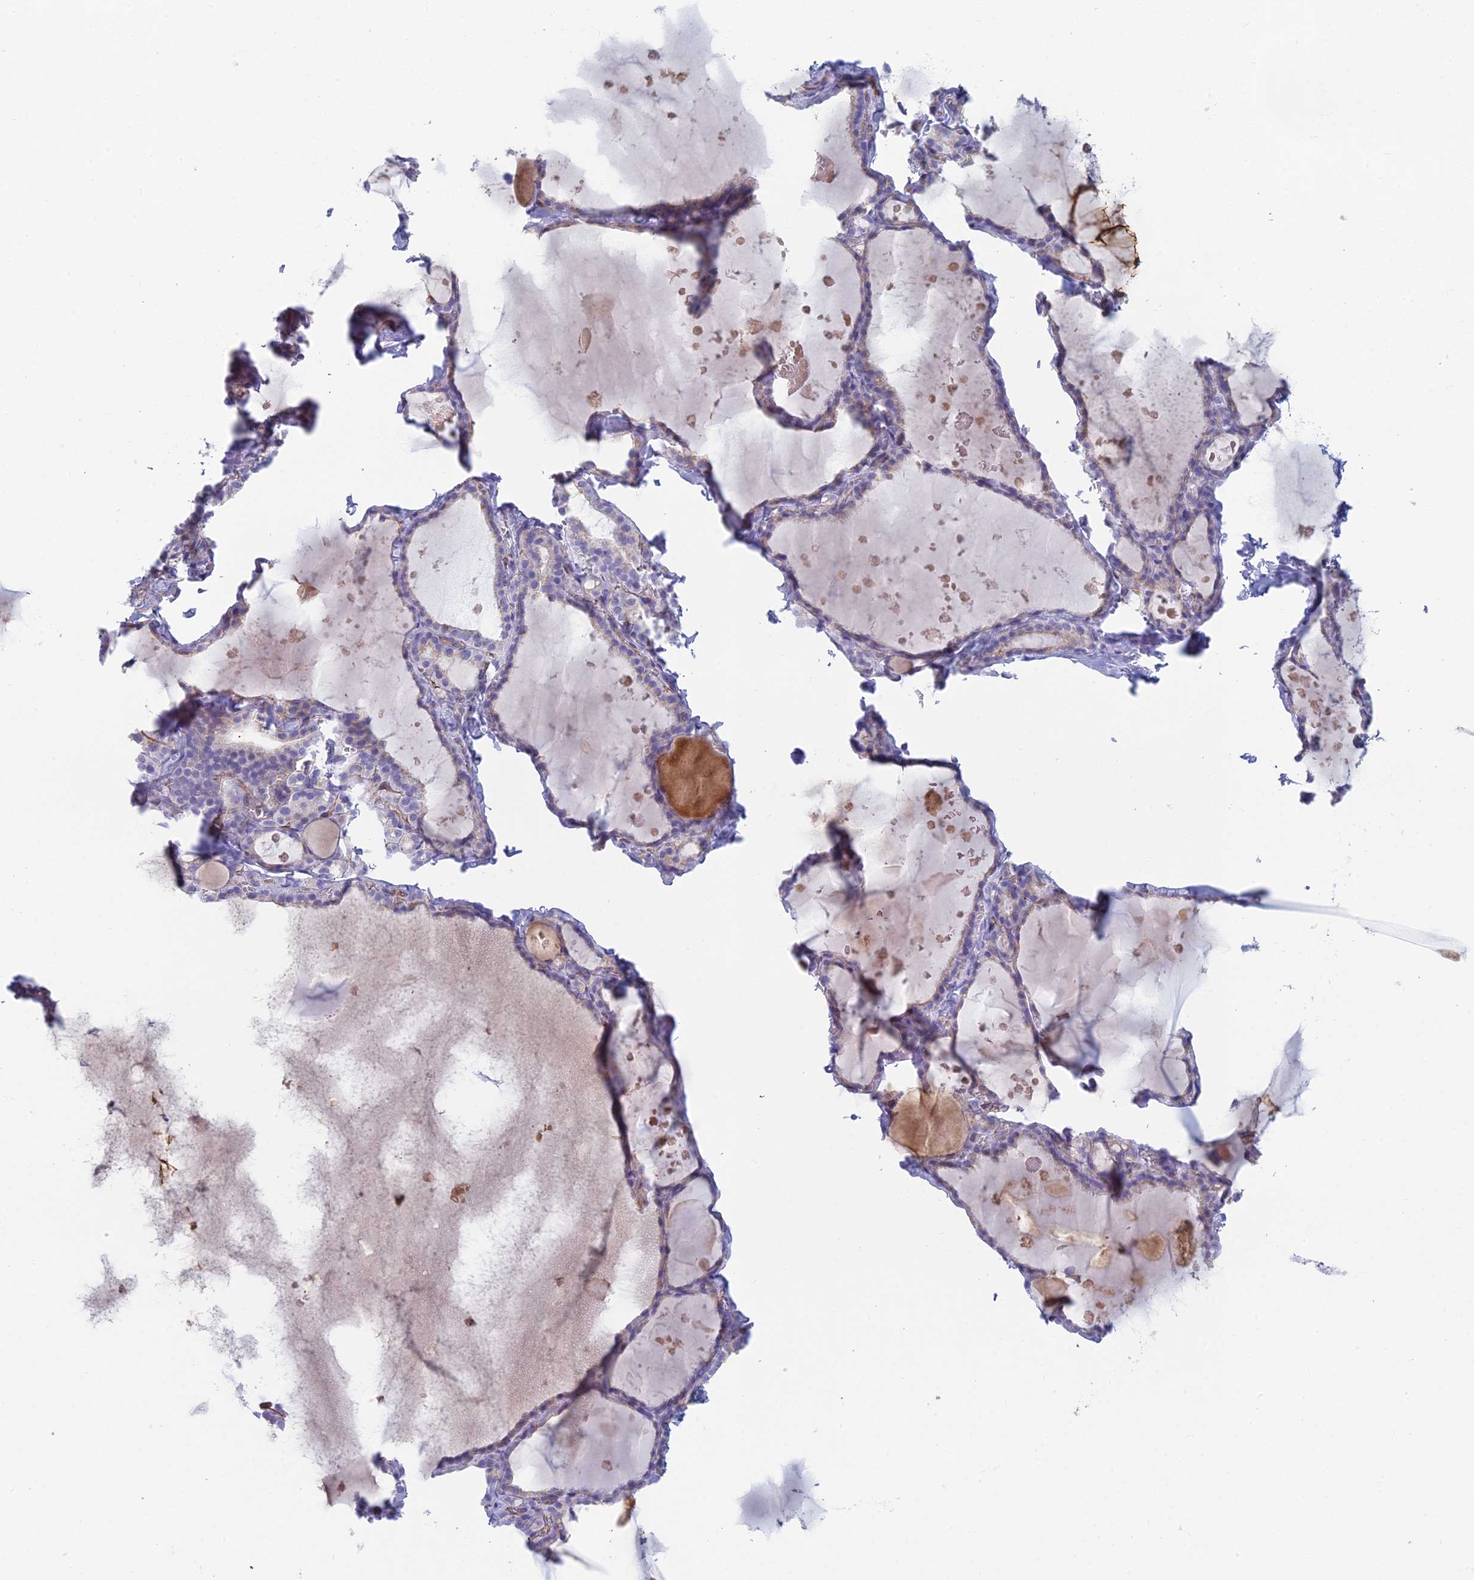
{"staining": {"intensity": "weak", "quantity": "<25%", "location": "cytoplasmic/membranous"}, "tissue": "thyroid gland", "cell_type": "Glandular cells", "image_type": "normal", "snomed": [{"axis": "morphology", "description": "Normal tissue, NOS"}, {"axis": "topography", "description": "Thyroid gland"}], "caption": "IHC of unremarkable thyroid gland reveals no expression in glandular cells. (DAB immunohistochemistry with hematoxylin counter stain).", "gene": "FERD3L", "patient": {"sex": "male", "age": 56}}